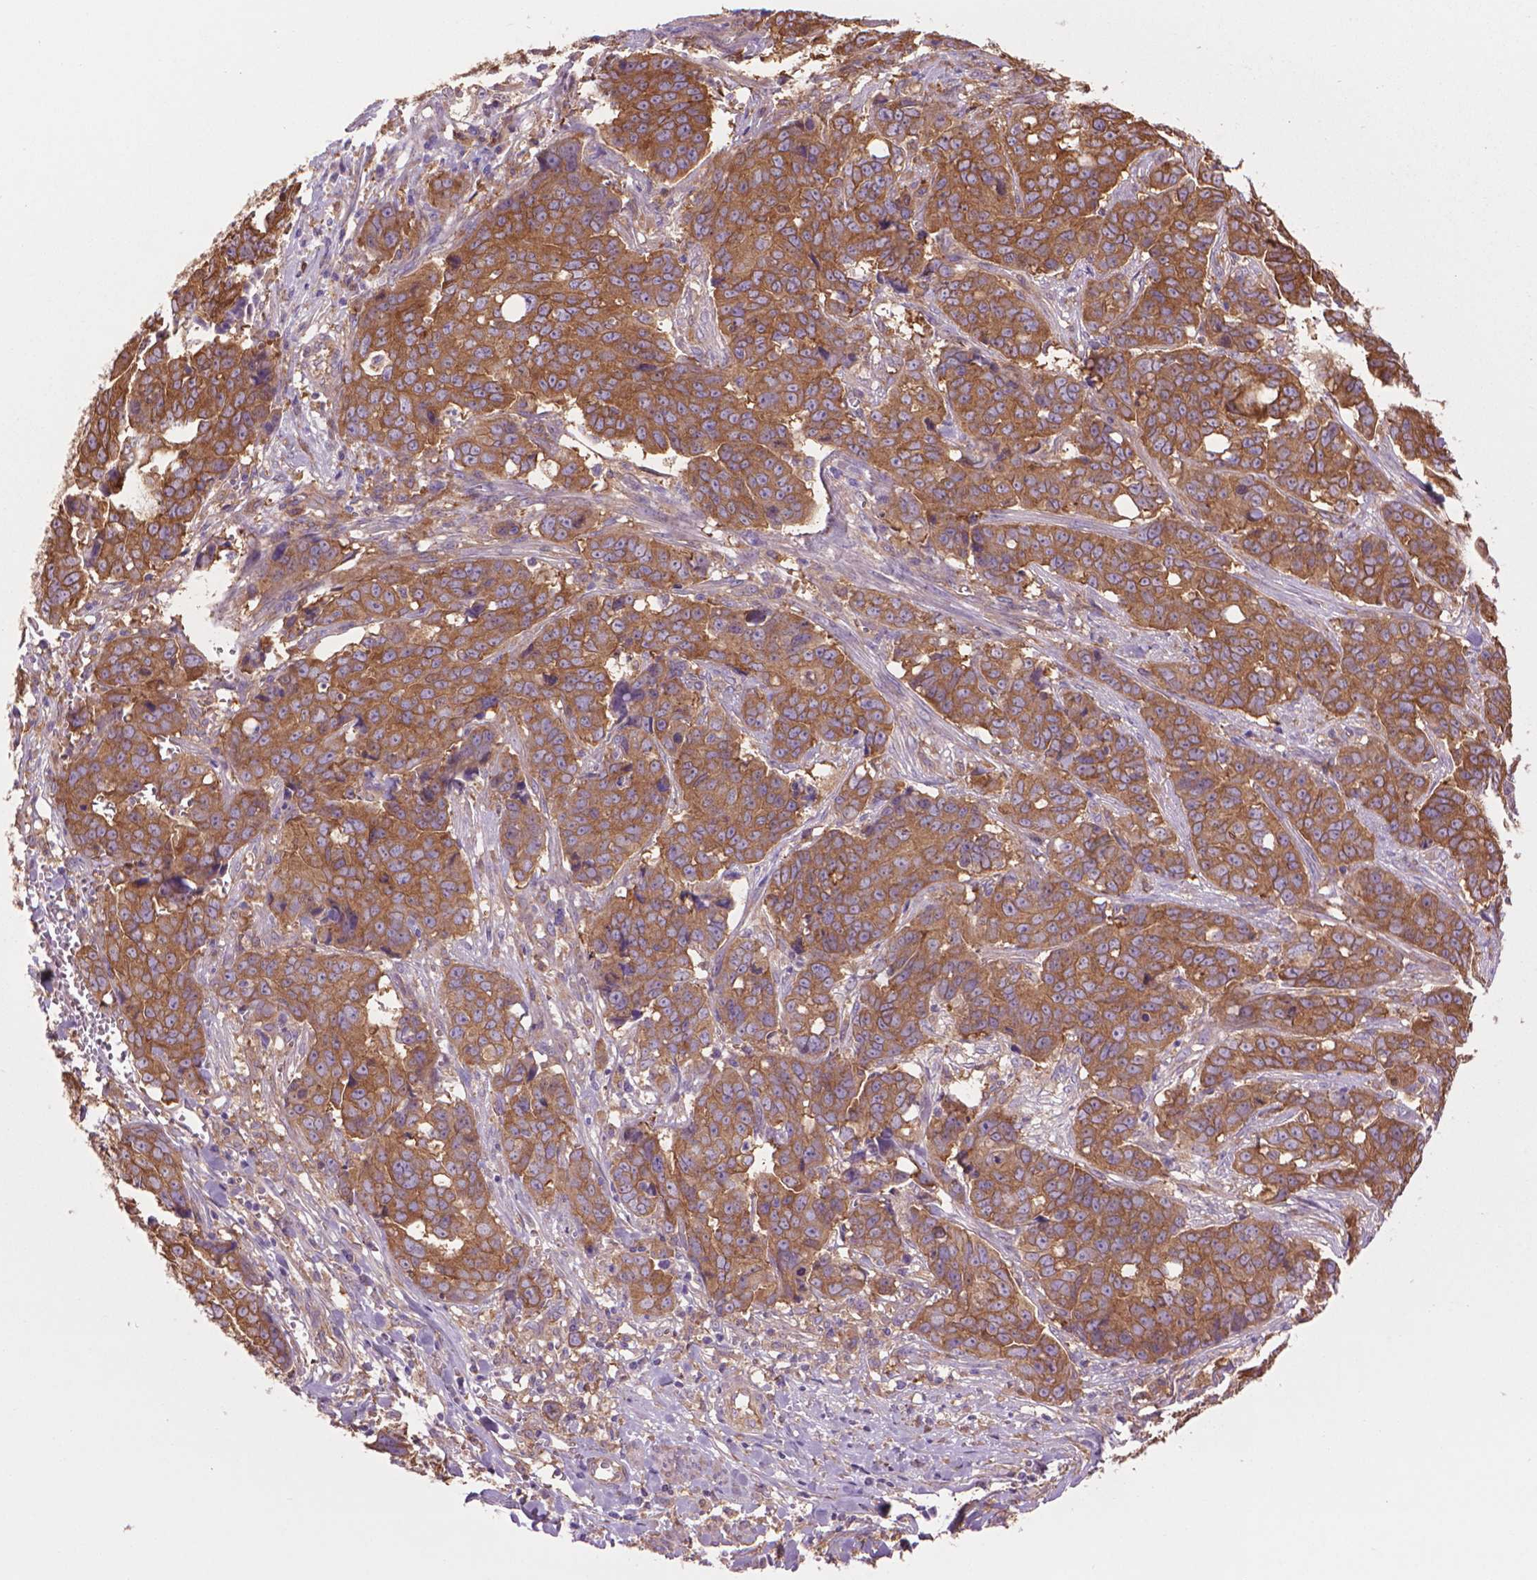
{"staining": {"intensity": "moderate", "quantity": ">75%", "location": "cytoplasmic/membranous"}, "tissue": "ovarian cancer", "cell_type": "Tumor cells", "image_type": "cancer", "snomed": [{"axis": "morphology", "description": "Carcinoma, endometroid"}, {"axis": "topography", "description": "Ovary"}], "caption": "Ovarian endometroid carcinoma stained with immunohistochemistry reveals moderate cytoplasmic/membranous positivity in approximately >75% of tumor cells. The protein of interest is shown in brown color, while the nuclei are stained blue.", "gene": "CORO1B", "patient": {"sex": "female", "age": 78}}